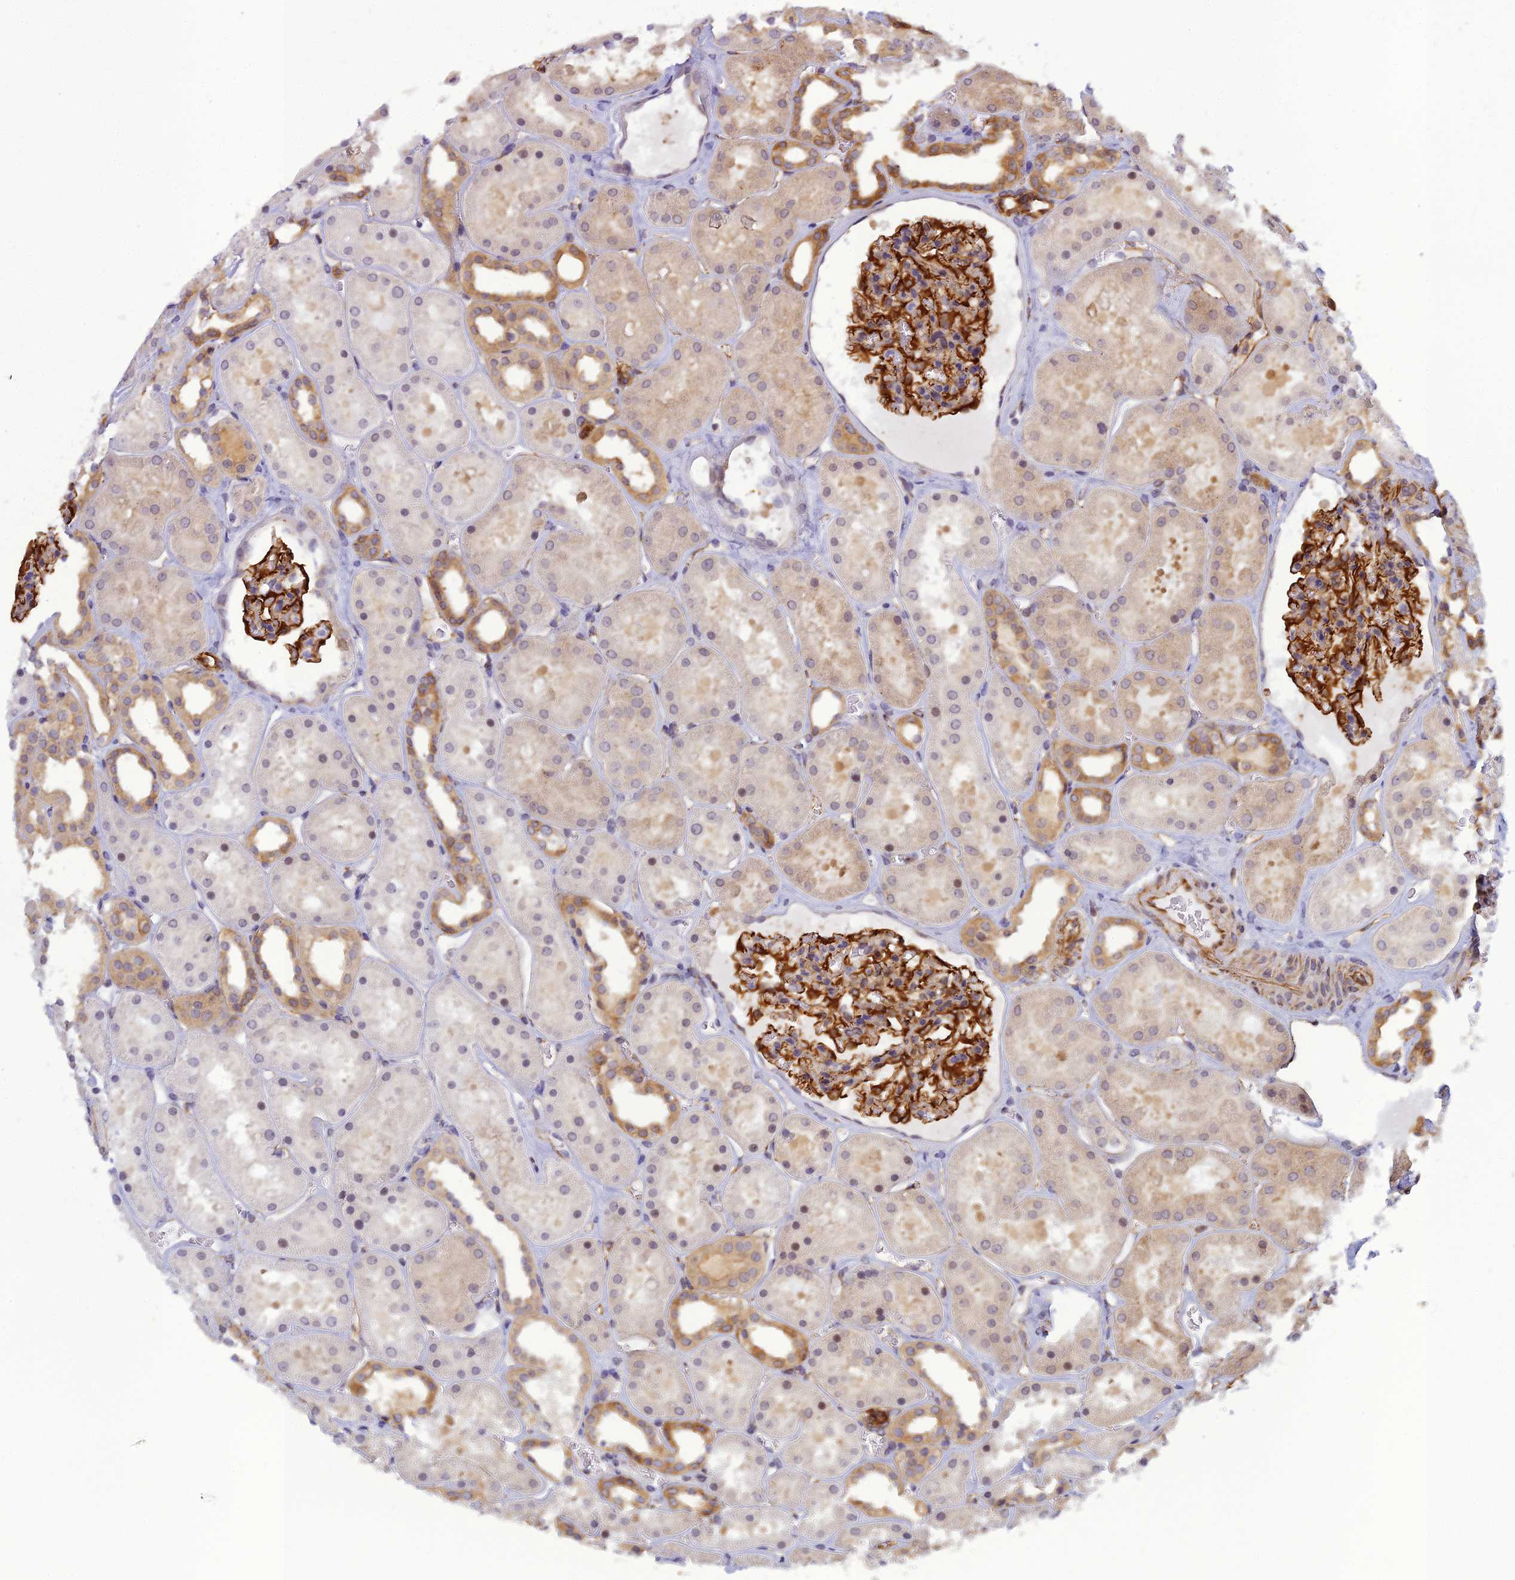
{"staining": {"intensity": "strong", "quantity": "25%-75%", "location": "cytoplasmic/membranous"}, "tissue": "kidney", "cell_type": "Cells in glomeruli", "image_type": "normal", "snomed": [{"axis": "morphology", "description": "Normal tissue, NOS"}, {"axis": "topography", "description": "Kidney"}], "caption": "A high-resolution photomicrograph shows IHC staining of benign kidney, which shows strong cytoplasmic/membranous expression in about 25%-75% of cells in glomeruli.", "gene": "RGL3", "patient": {"sex": "female", "age": 41}}